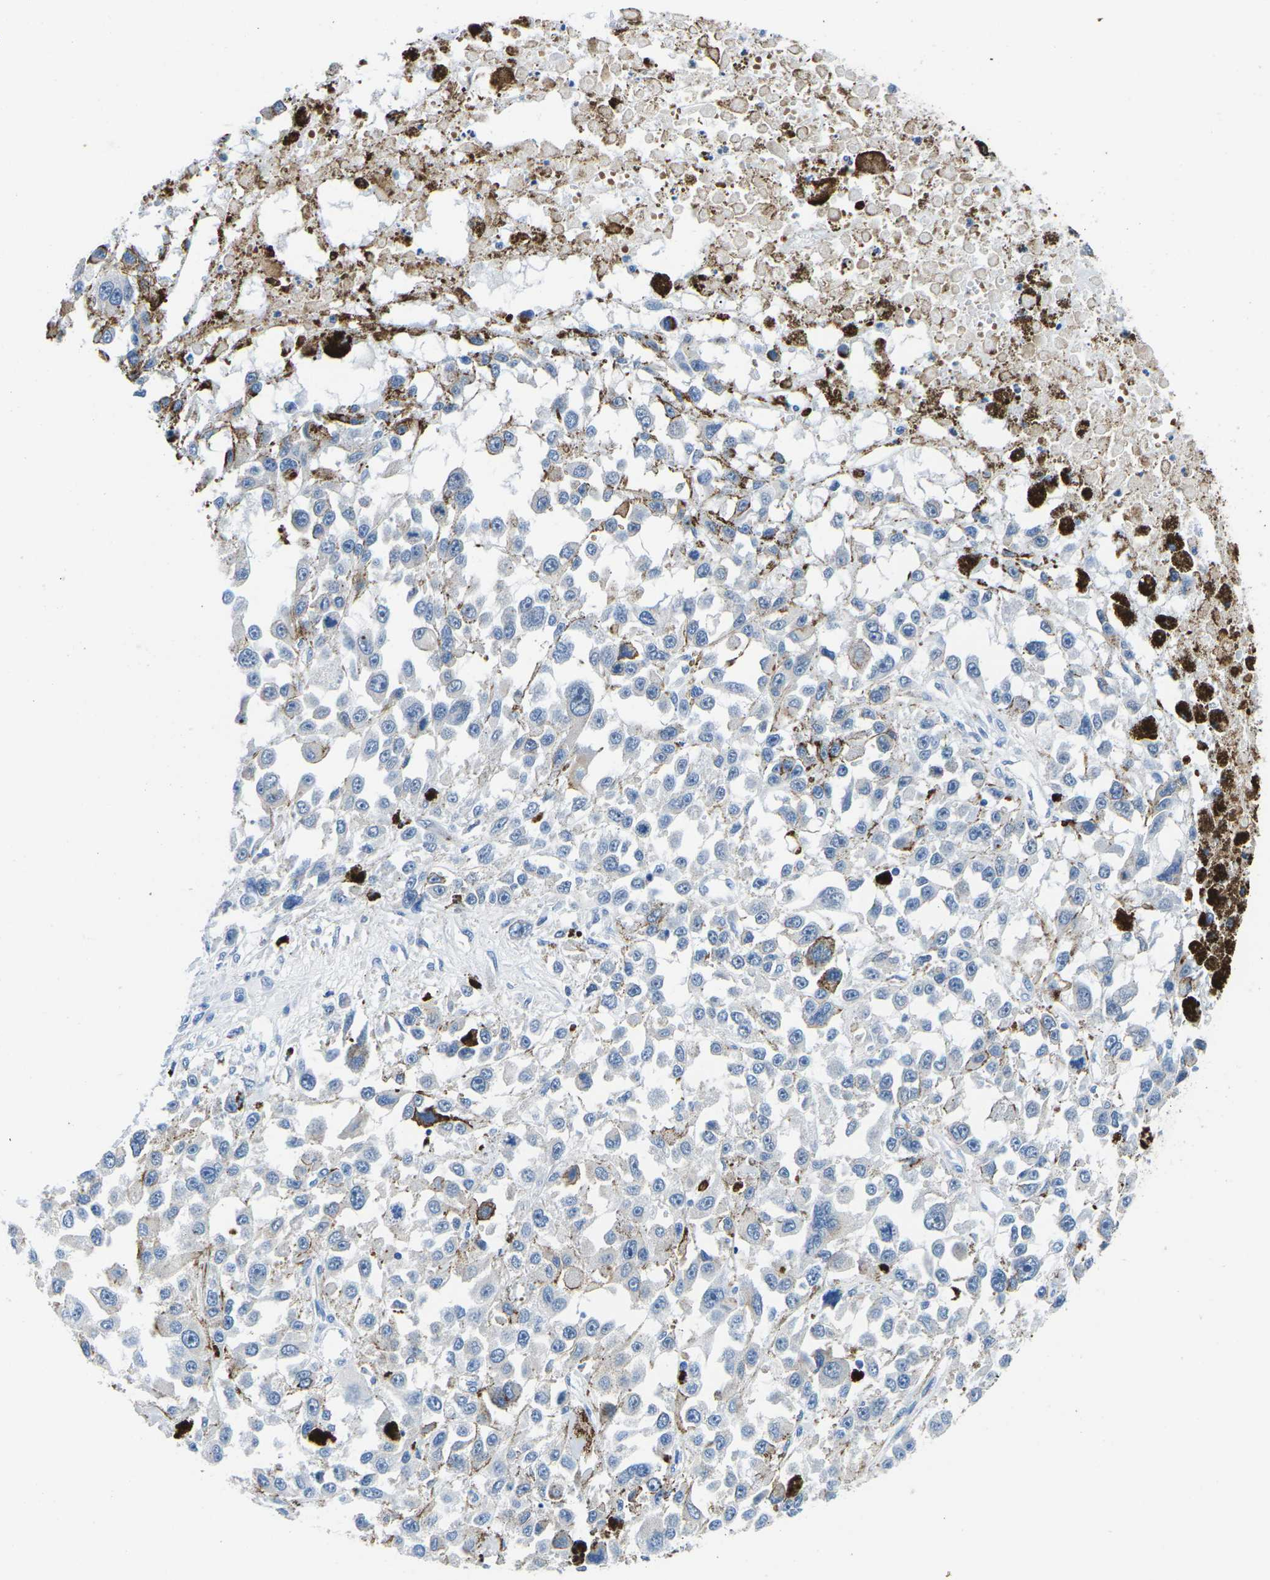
{"staining": {"intensity": "negative", "quantity": "none", "location": "none"}, "tissue": "melanoma", "cell_type": "Tumor cells", "image_type": "cancer", "snomed": [{"axis": "morphology", "description": "Malignant melanoma, Metastatic site"}, {"axis": "topography", "description": "Lymph node"}], "caption": "Protein analysis of malignant melanoma (metastatic site) reveals no significant staining in tumor cells.", "gene": "TM6SF1", "patient": {"sex": "male", "age": 59}}